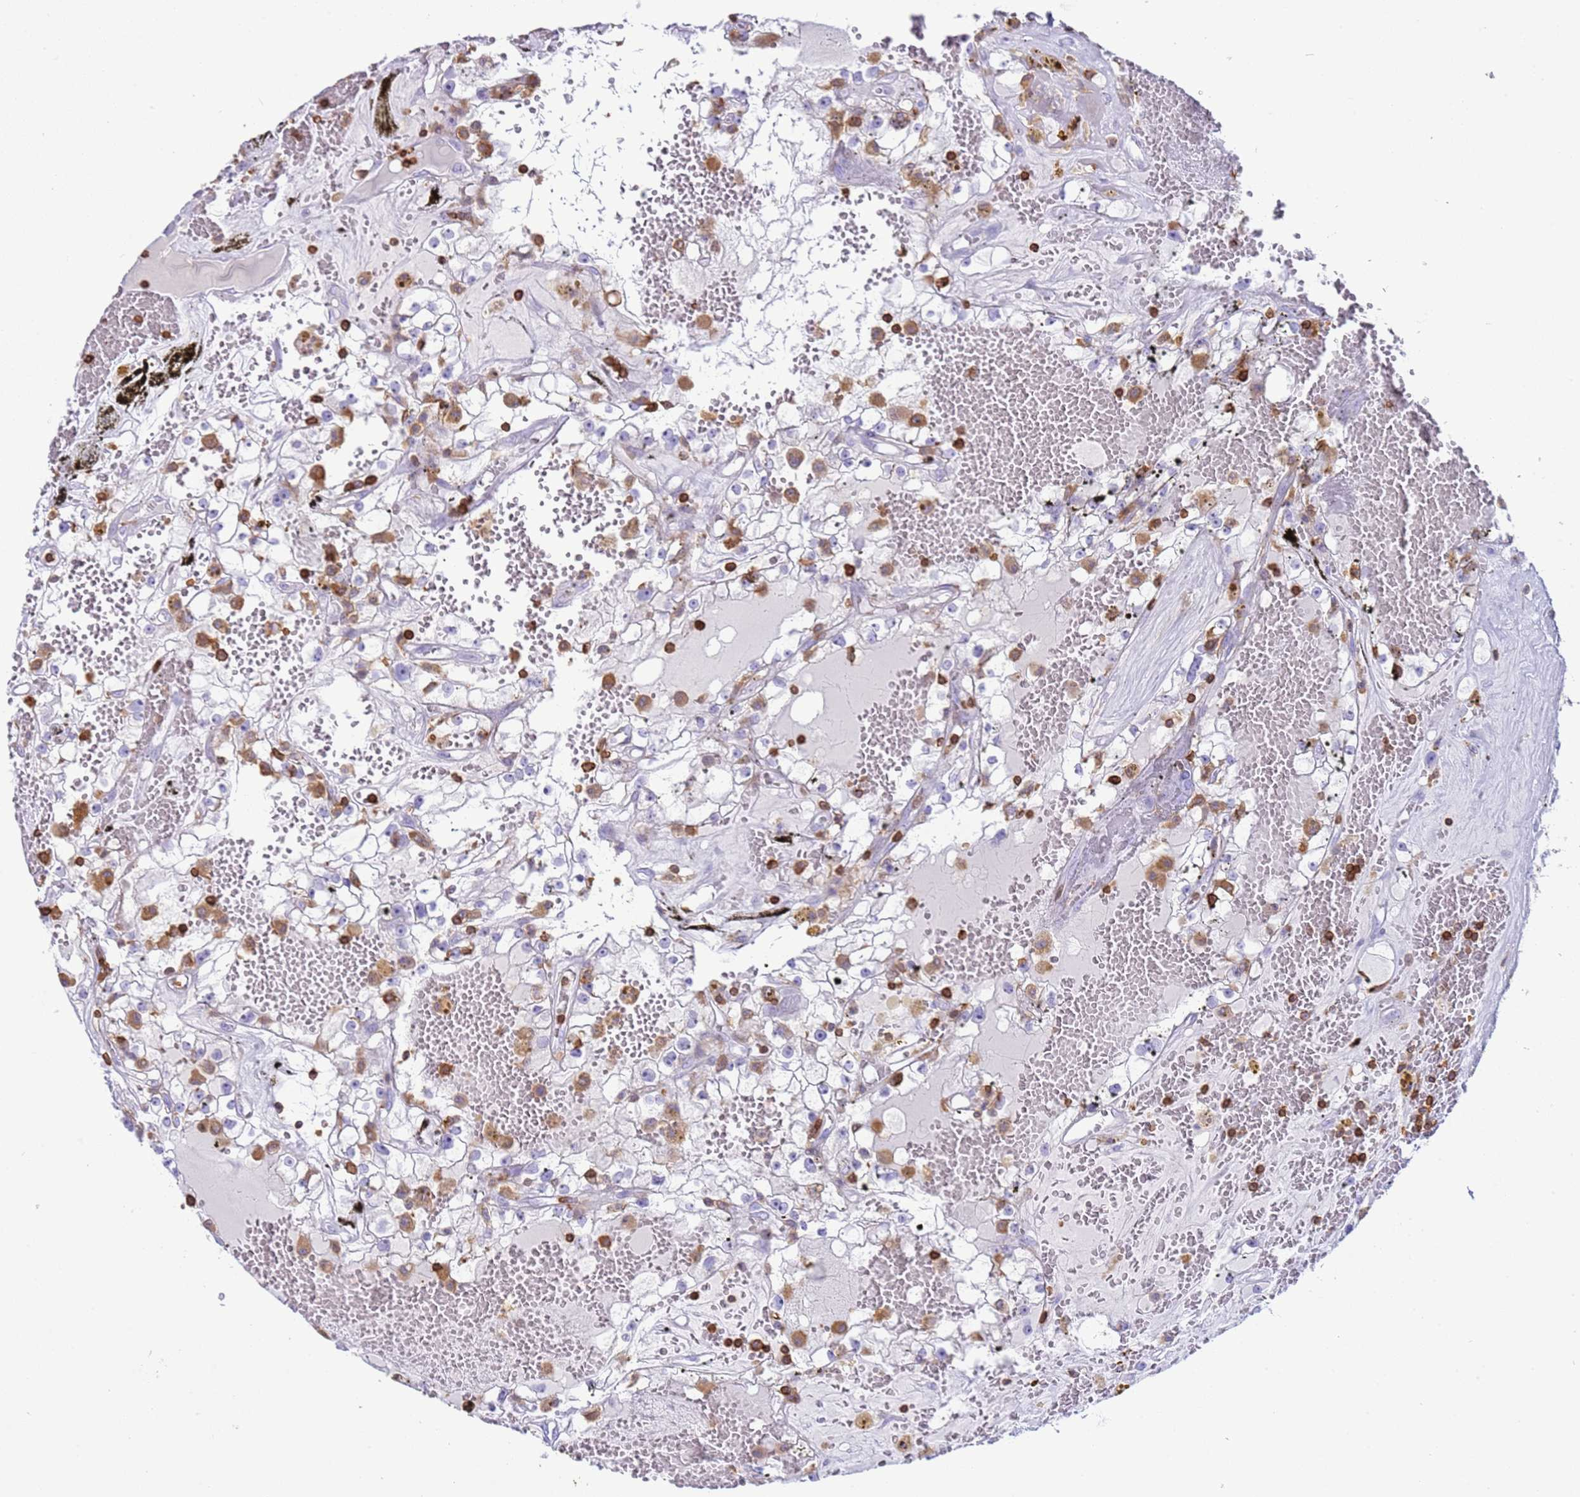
{"staining": {"intensity": "negative", "quantity": "none", "location": "none"}, "tissue": "renal cancer", "cell_type": "Tumor cells", "image_type": "cancer", "snomed": [{"axis": "morphology", "description": "Adenocarcinoma, NOS"}, {"axis": "topography", "description": "Kidney"}], "caption": "This is an IHC micrograph of renal cancer (adenocarcinoma). There is no staining in tumor cells.", "gene": "IRF5", "patient": {"sex": "male", "age": 56}}